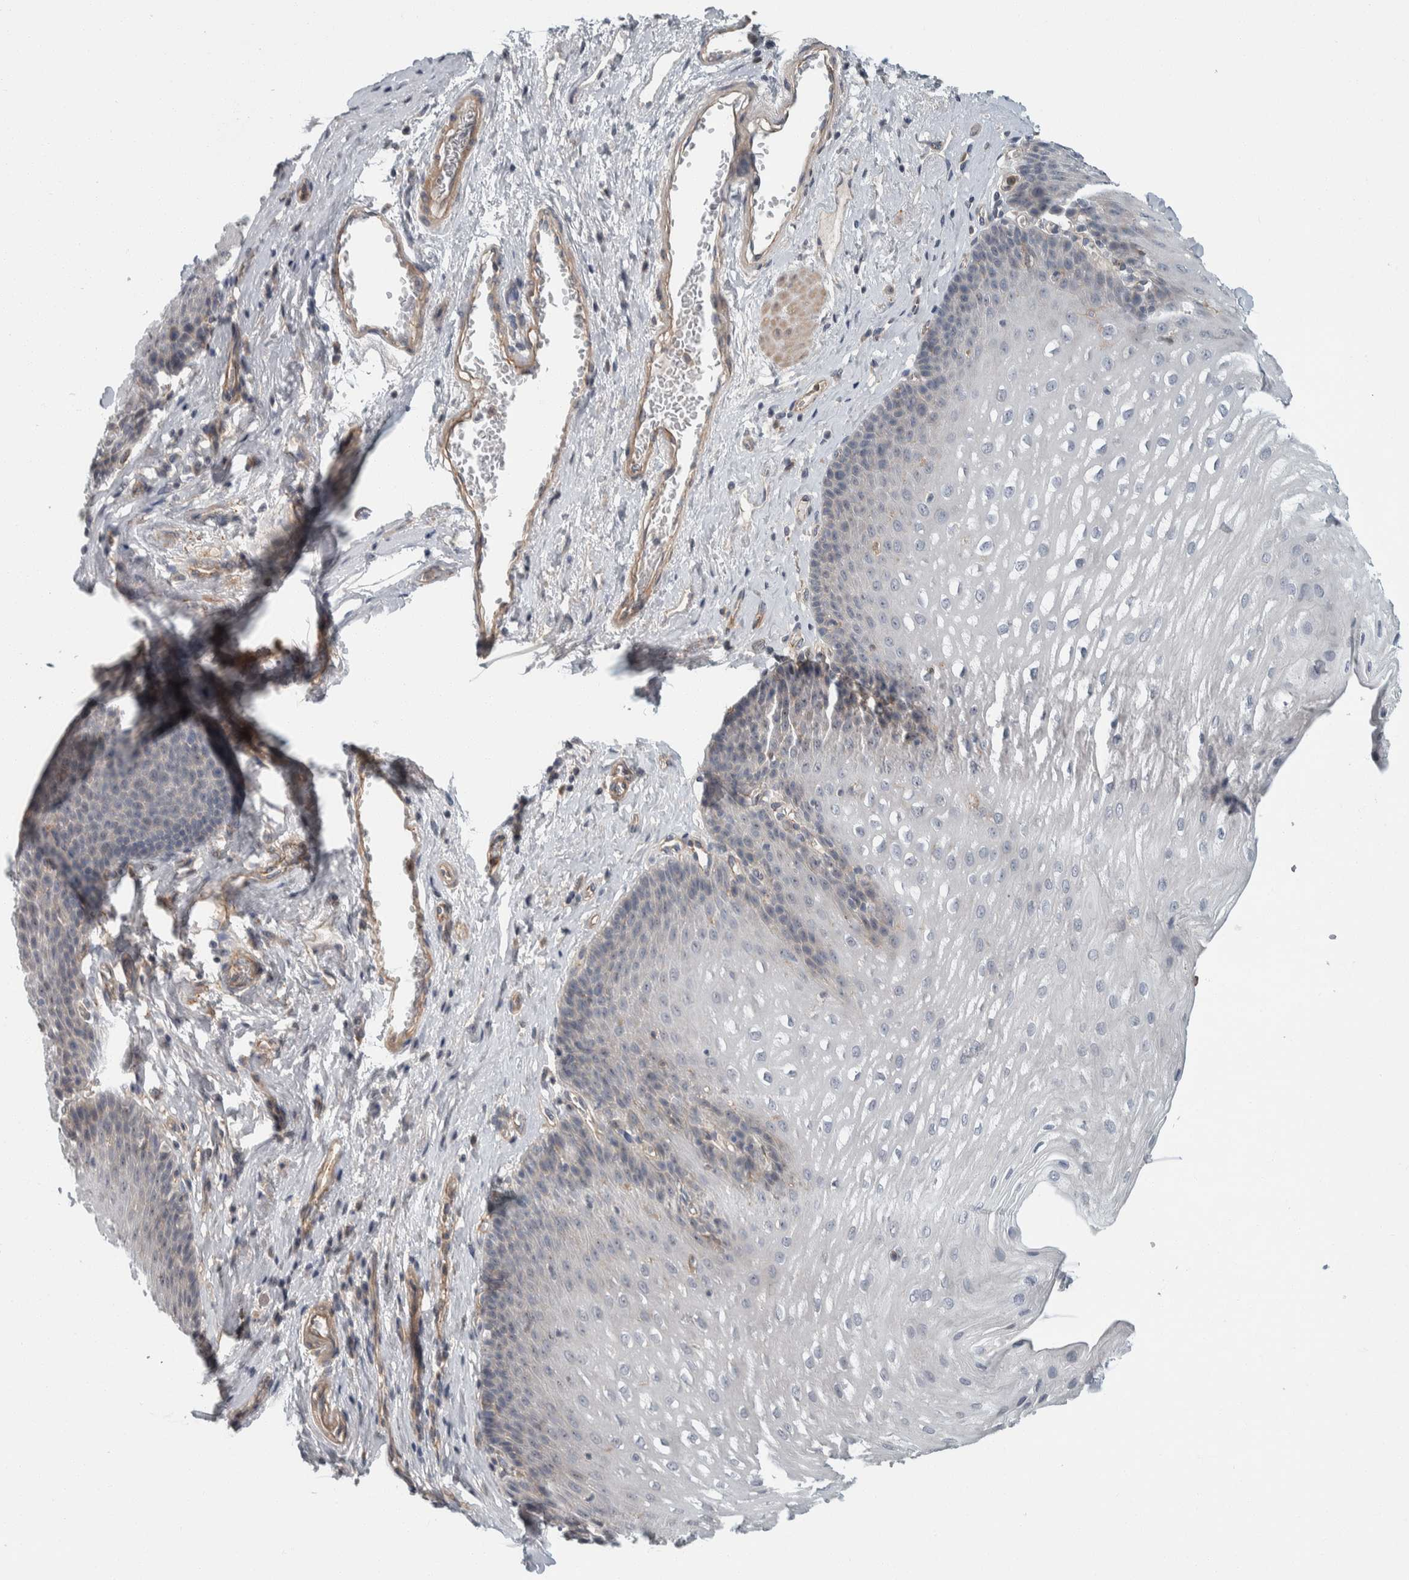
{"staining": {"intensity": "negative", "quantity": "none", "location": "none"}, "tissue": "esophagus", "cell_type": "Squamous epithelial cells", "image_type": "normal", "snomed": [{"axis": "morphology", "description": "Normal tissue, NOS"}, {"axis": "topography", "description": "Esophagus"}], "caption": "Immunohistochemical staining of unremarkable human esophagus displays no significant staining in squamous epithelial cells. (Immunohistochemistry (ihc), brightfield microscopy, high magnification).", "gene": "KCNJ3", "patient": {"sex": "male", "age": 48}}